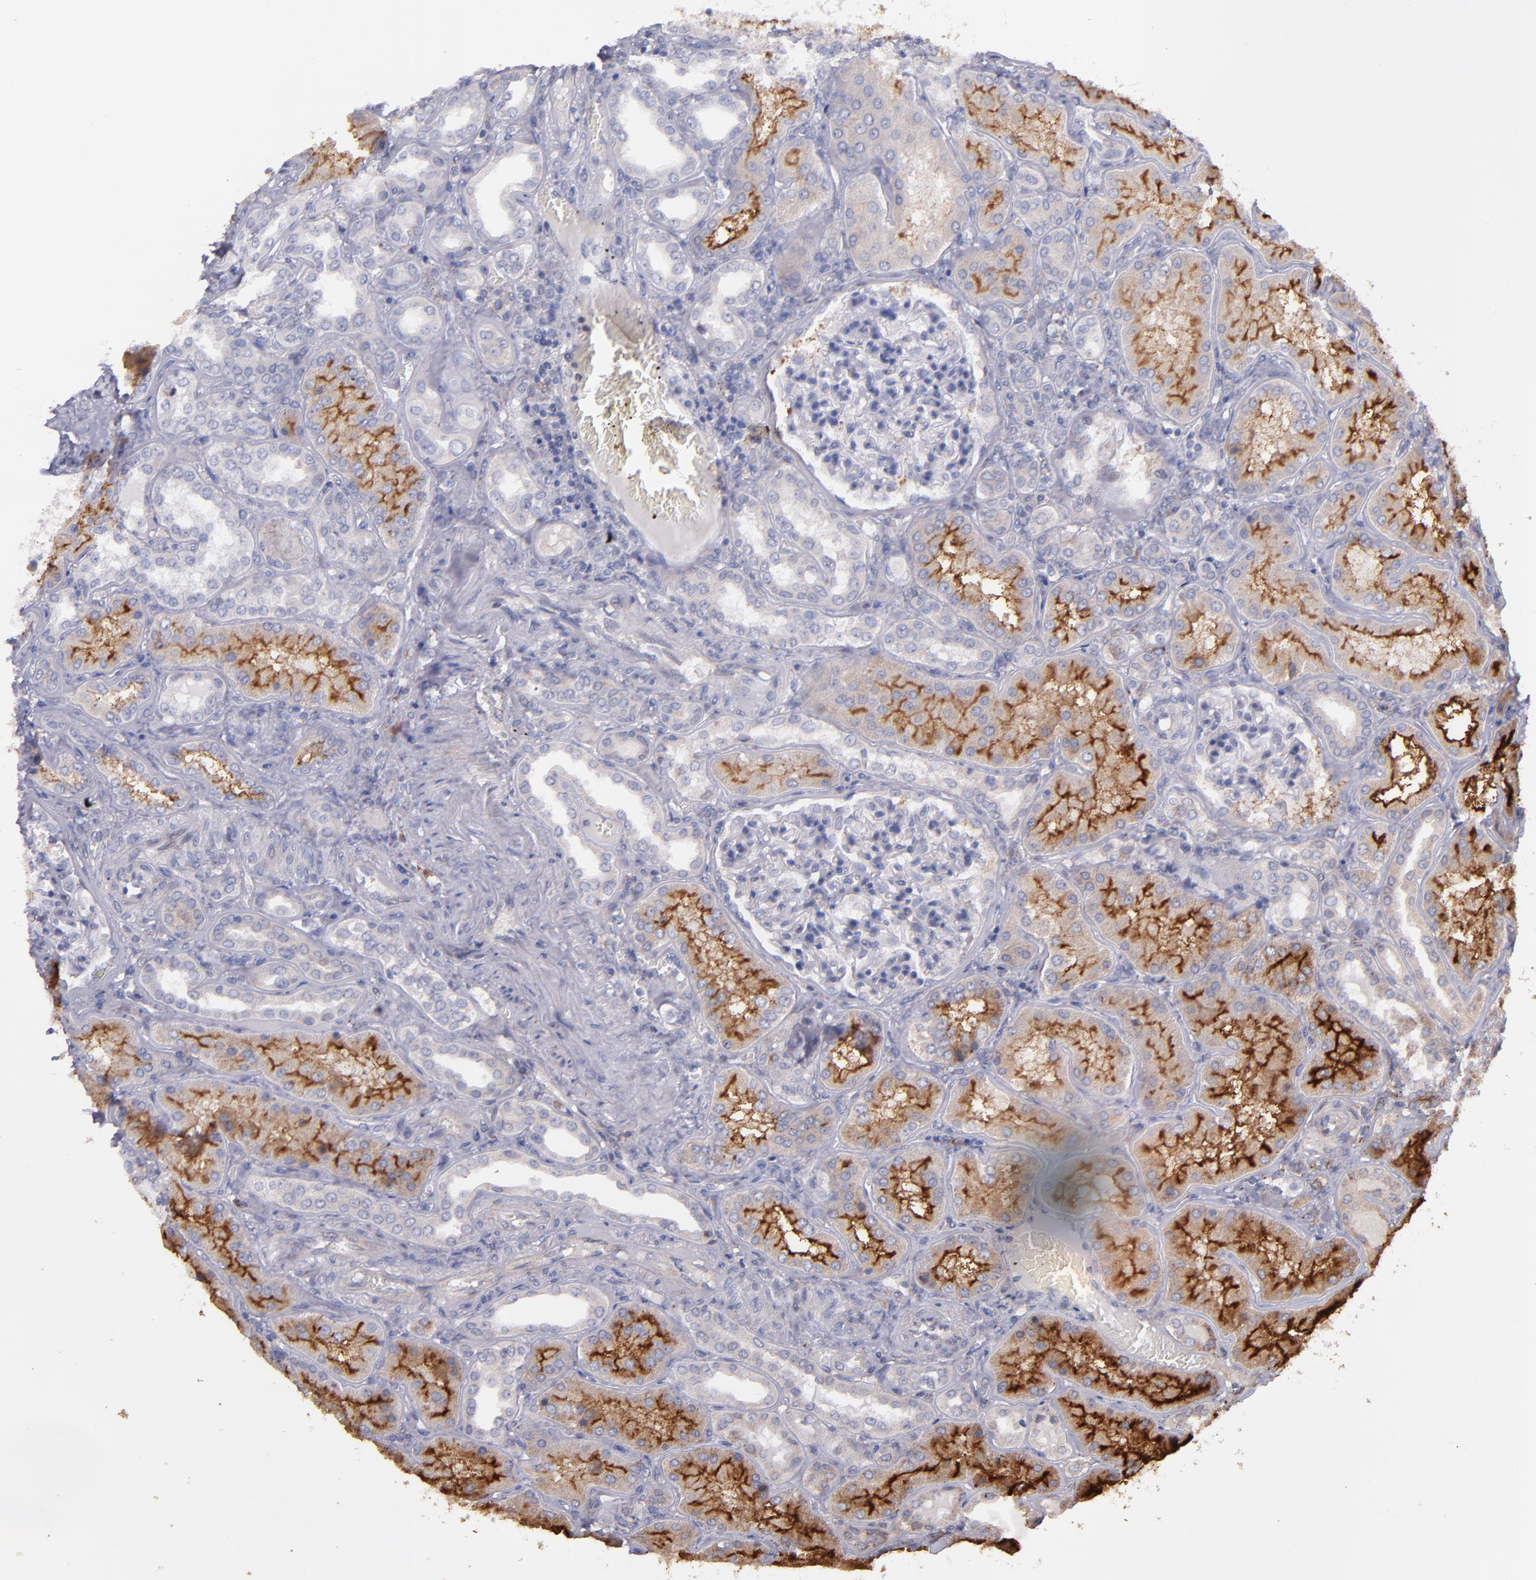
{"staining": {"intensity": "negative", "quantity": "none", "location": "none"}, "tissue": "kidney", "cell_type": "Cells in glomeruli", "image_type": "normal", "snomed": [{"axis": "morphology", "description": "Normal tissue, NOS"}, {"axis": "topography", "description": "Kidney"}], "caption": "A high-resolution photomicrograph shows immunohistochemistry (IHC) staining of normal kidney, which reveals no significant positivity in cells in glomeruli.", "gene": "IFIH1", "patient": {"sex": "female", "age": 56}}